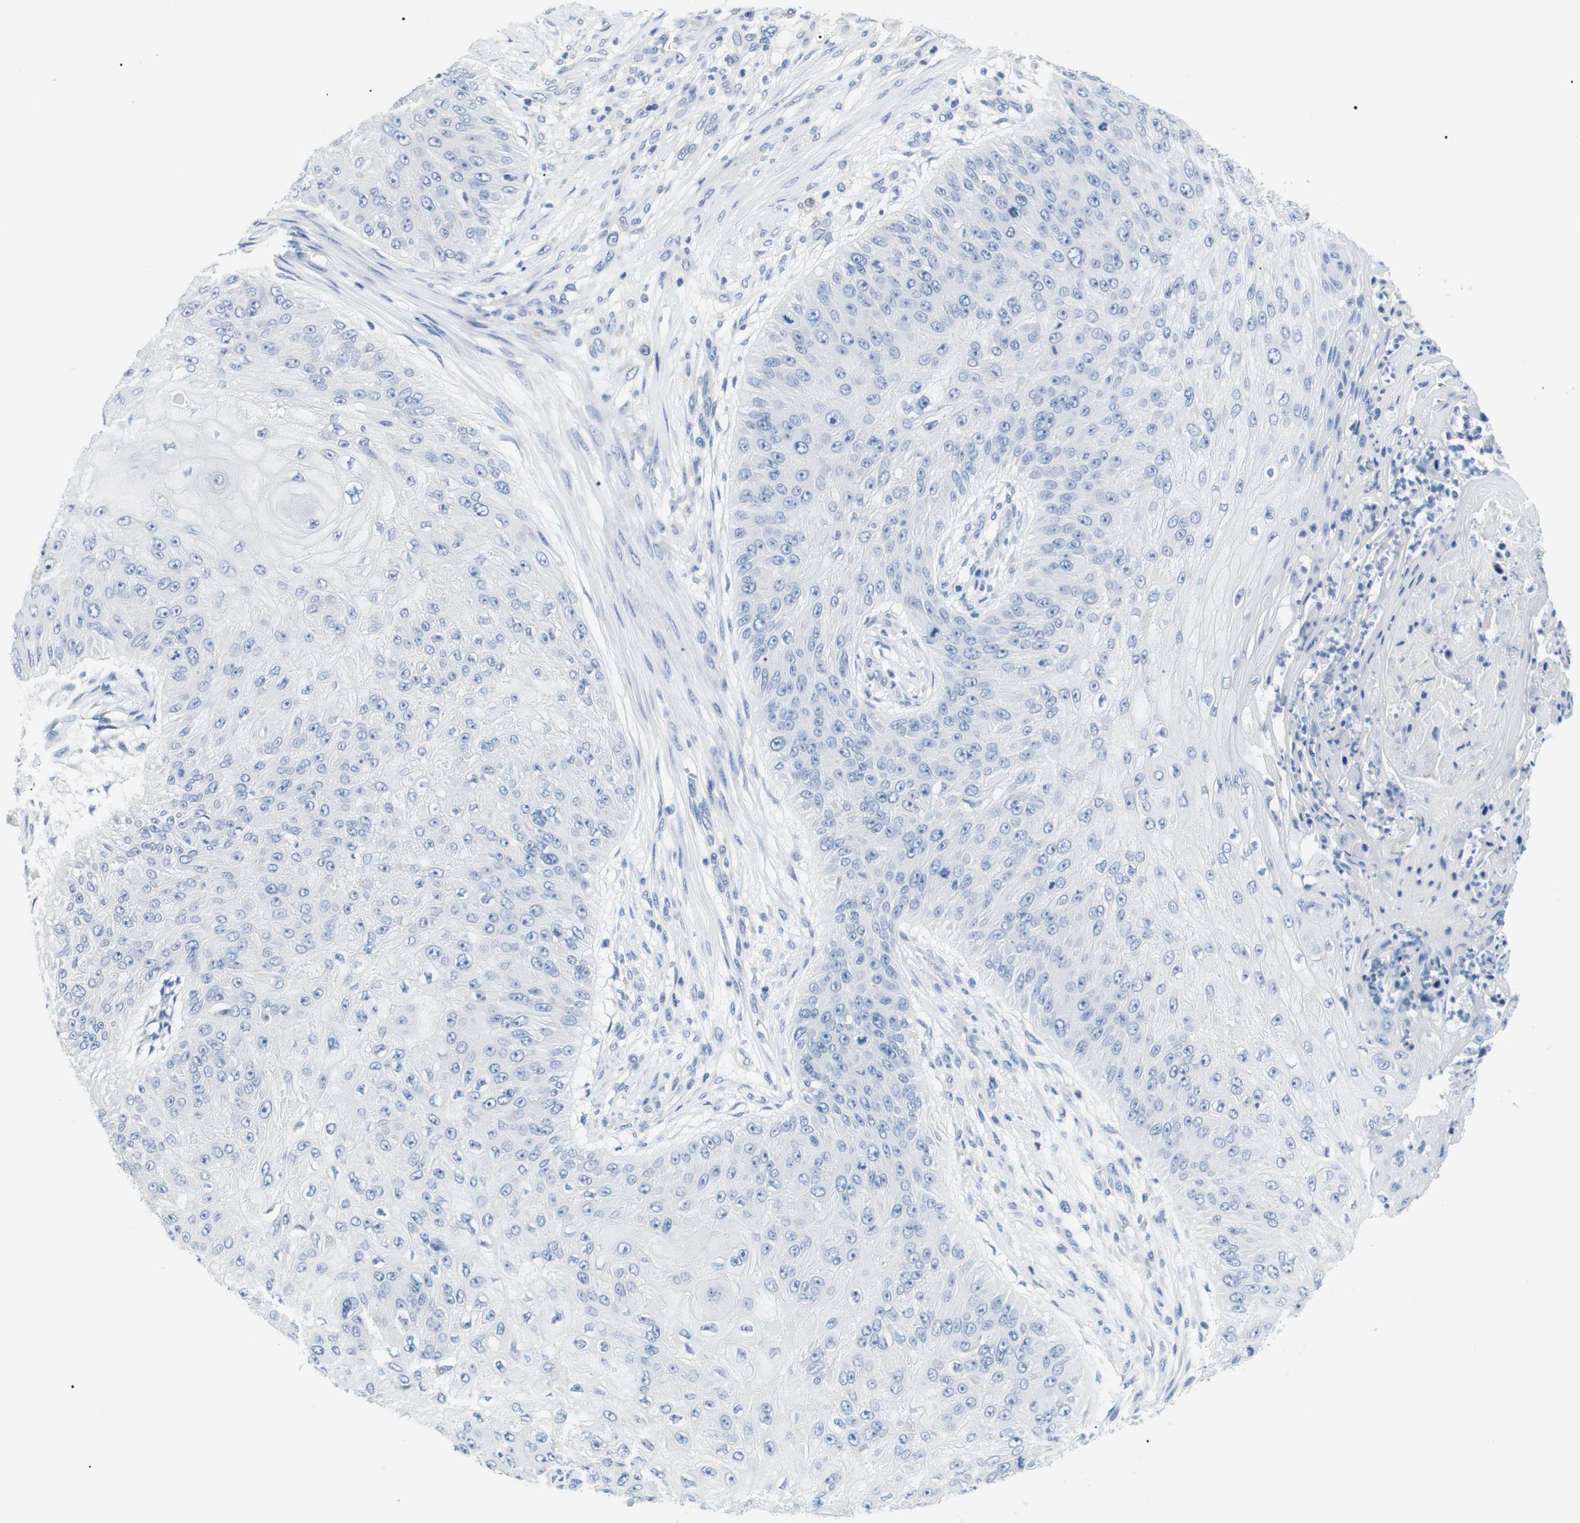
{"staining": {"intensity": "negative", "quantity": "none", "location": "none"}, "tissue": "skin cancer", "cell_type": "Tumor cells", "image_type": "cancer", "snomed": [{"axis": "morphology", "description": "Squamous cell carcinoma, NOS"}, {"axis": "topography", "description": "Skin"}], "caption": "Immunohistochemistry (IHC) photomicrograph of neoplastic tissue: skin cancer stained with DAB (3,3'-diaminobenzidine) displays no significant protein positivity in tumor cells. The staining is performed using DAB (3,3'-diaminobenzidine) brown chromogen with nuclei counter-stained in using hematoxylin.", "gene": "FCGRT", "patient": {"sex": "female", "age": 80}}